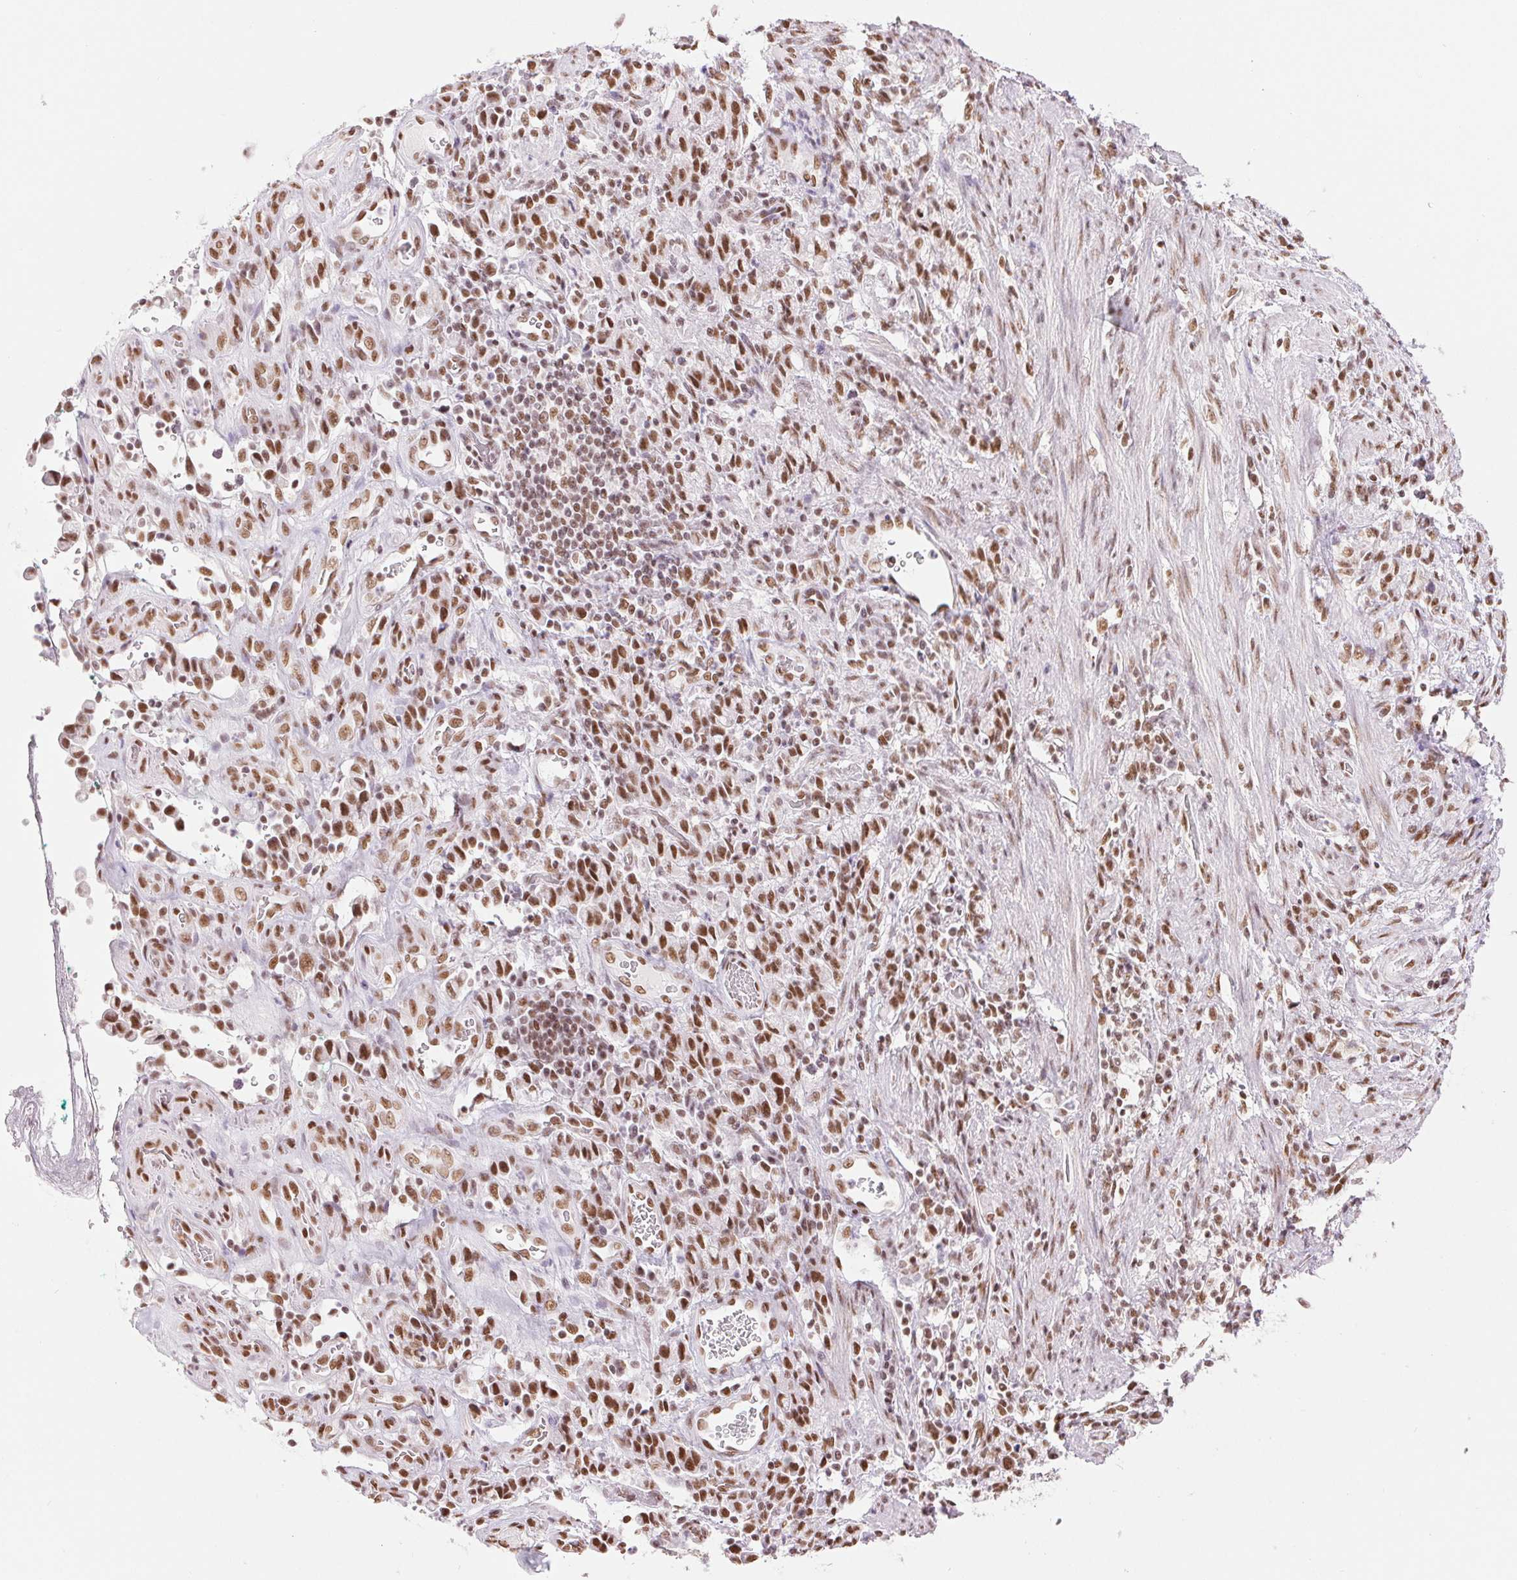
{"staining": {"intensity": "moderate", "quantity": ">75%", "location": "nuclear"}, "tissue": "stomach cancer", "cell_type": "Tumor cells", "image_type": "cancer", "snomed": [{"axis": "morphology", "description": "Adenocarcinoma, NOS"}, {"axis": "topography", "description": "Stomach"}], "caption": "Adenocarcinoma (stomach) was stained to show a protein in brown. There is medium levels of moderate nuclear positivity in approximately >75% of tumor cells.", "gene": "ZFR2", "patient": {"sex": "male", "age": 77}}